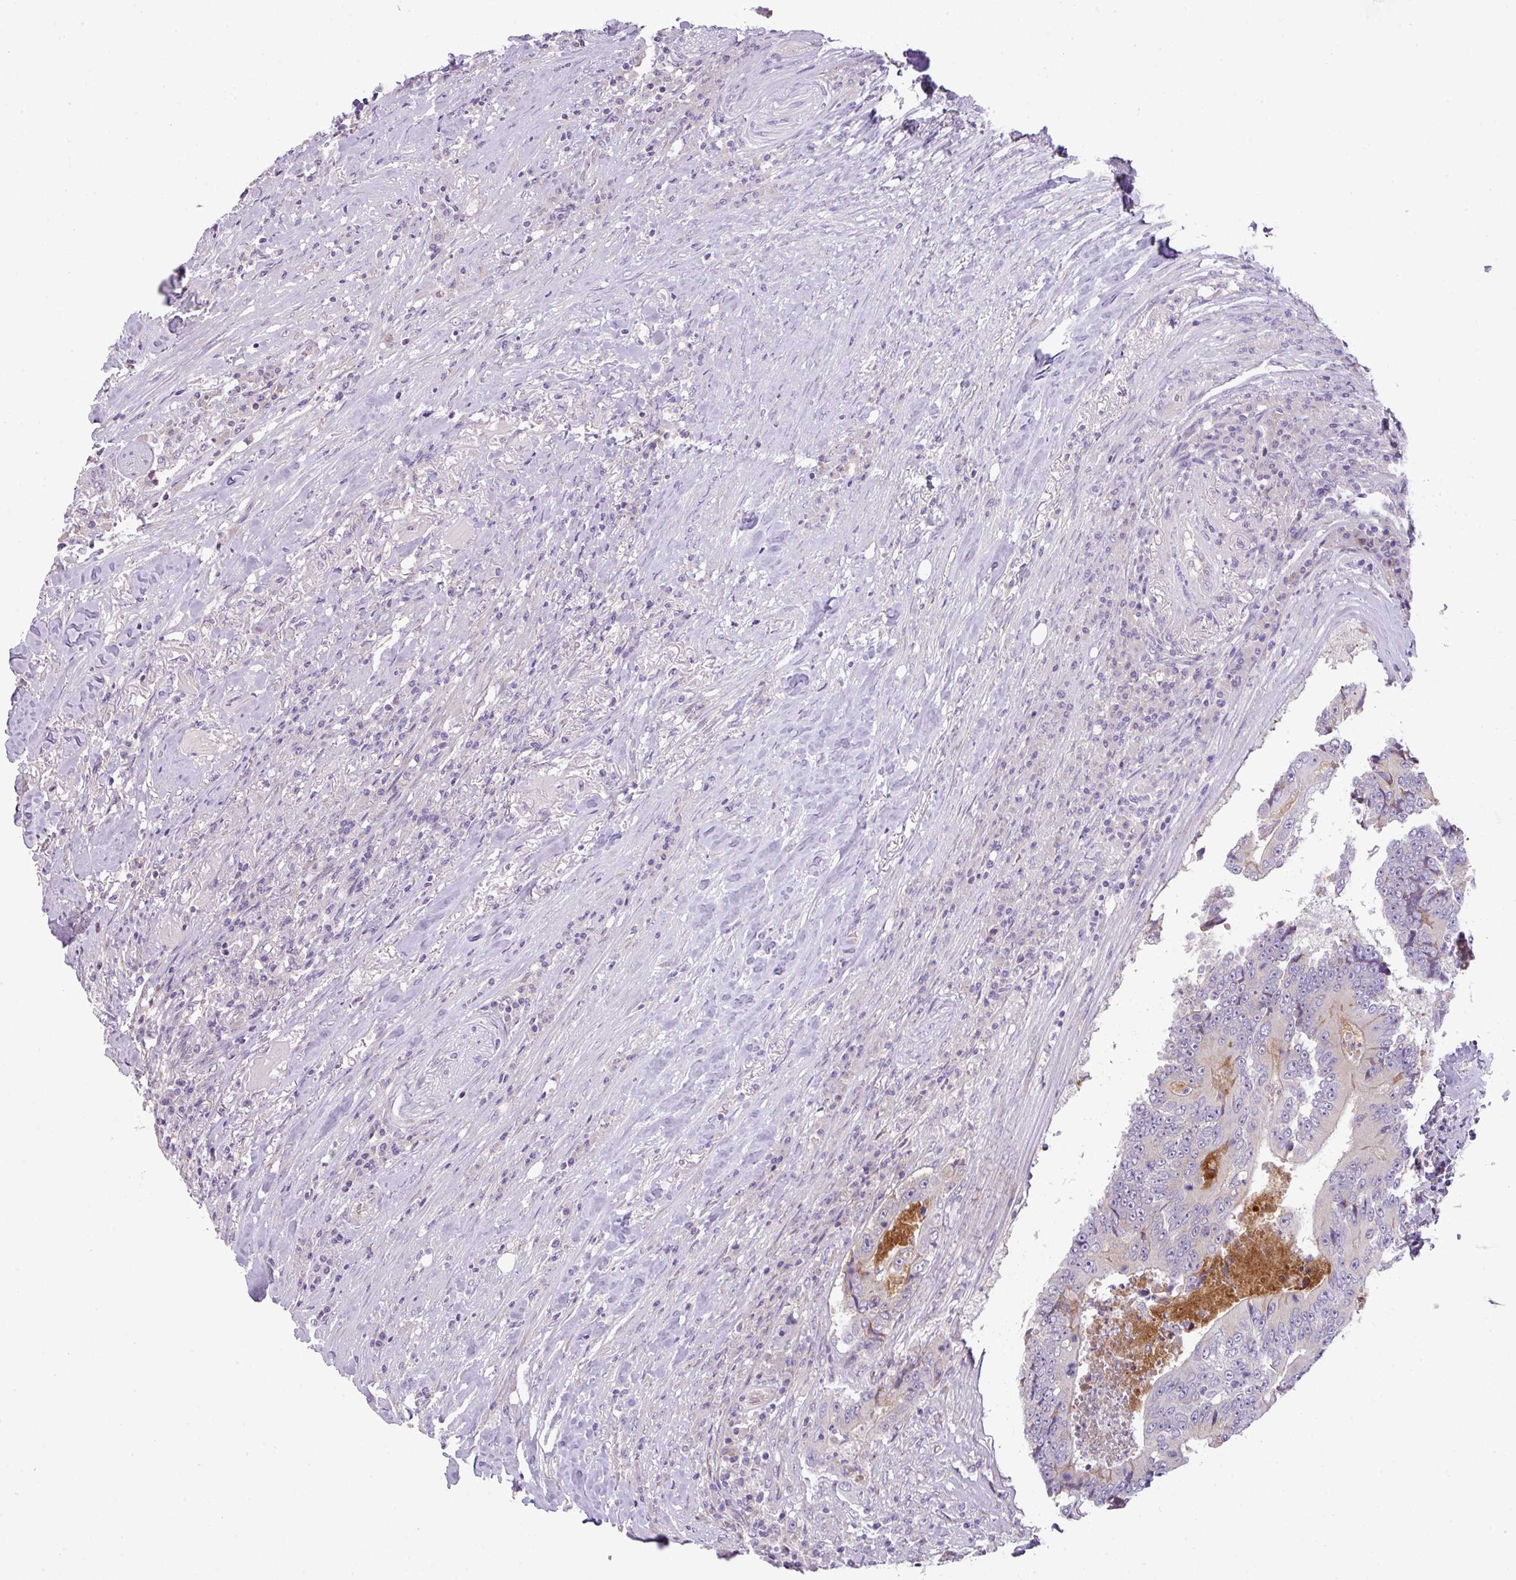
{"staining": {"intensity": "negative", "quantity": "none", "location": "none"}, "tissue": "colorectal cancer", "cell_type": "Tumor cells", "image_type": "cancer", "snomed": [{"axis": "morphology", "description": "Adenocarcinoma, NOS"}, {"axis": "topography", "description": "Colon"}], "caption": "This is an IHC photomicrograph of human adenocarcinoma (colorectal). There is no staining in tumor cells.", "gene": "PIK3R5", "patient": {"sex": "male", "age": 83}}